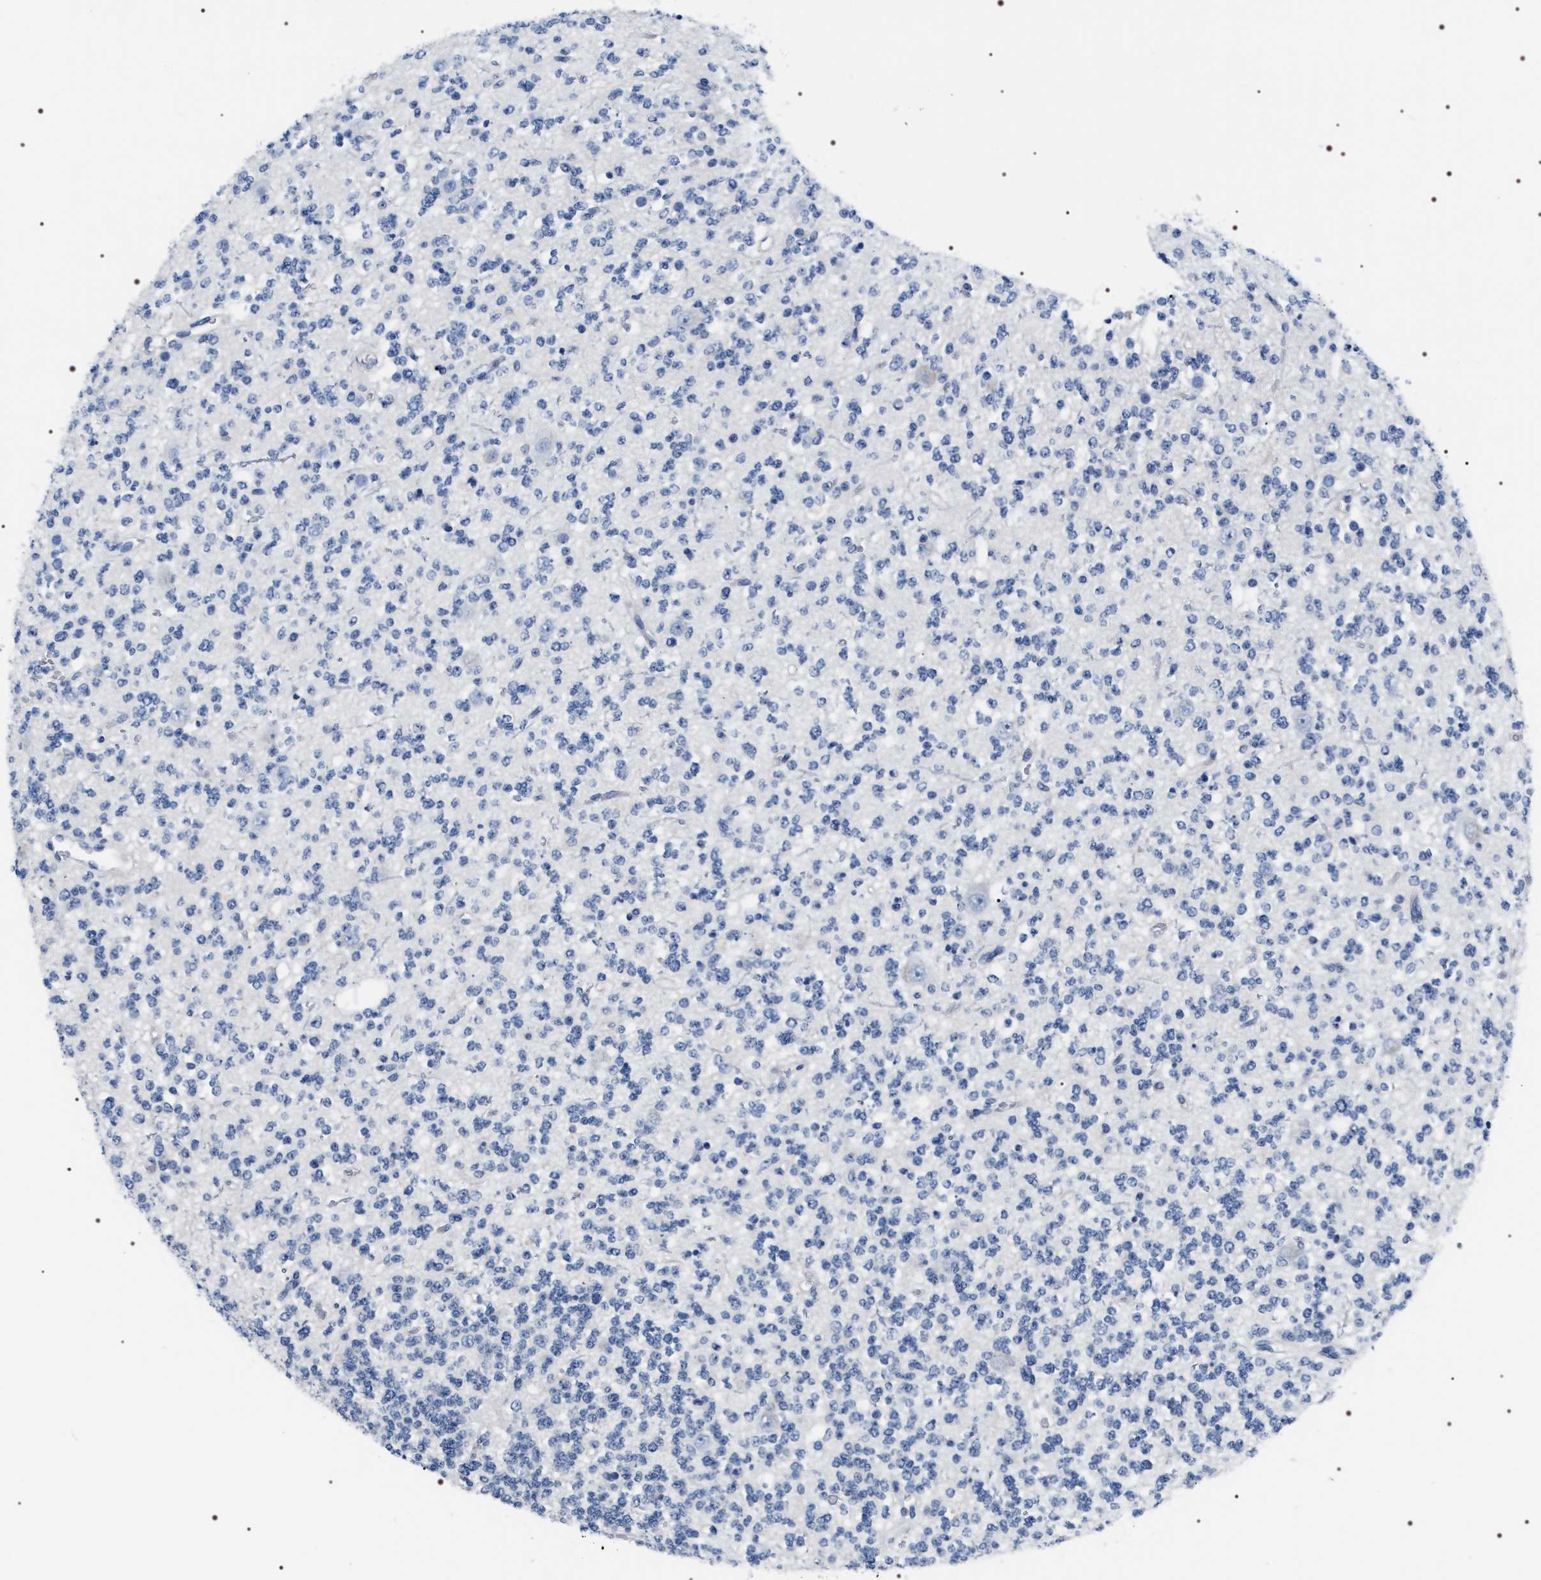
{"staining": {"intensity": "negative", "quantity": "none", "location": "none"}, "tissue": "glioma", "cell_type": "Tumor cells", "image_type": "cancer", "snomed": [{"axis": "morphology", "description": "Glioma, malignant, Low grade"}, {"axis": "topography", "description": "Brain"}], "caption": "A high-resolution photomicrograph shows IHC staining of glioma, which demonstrates no significant positivity in tumor cells.", "gene": "ADH4", "patient": {"sex": "male", "age": 38}}